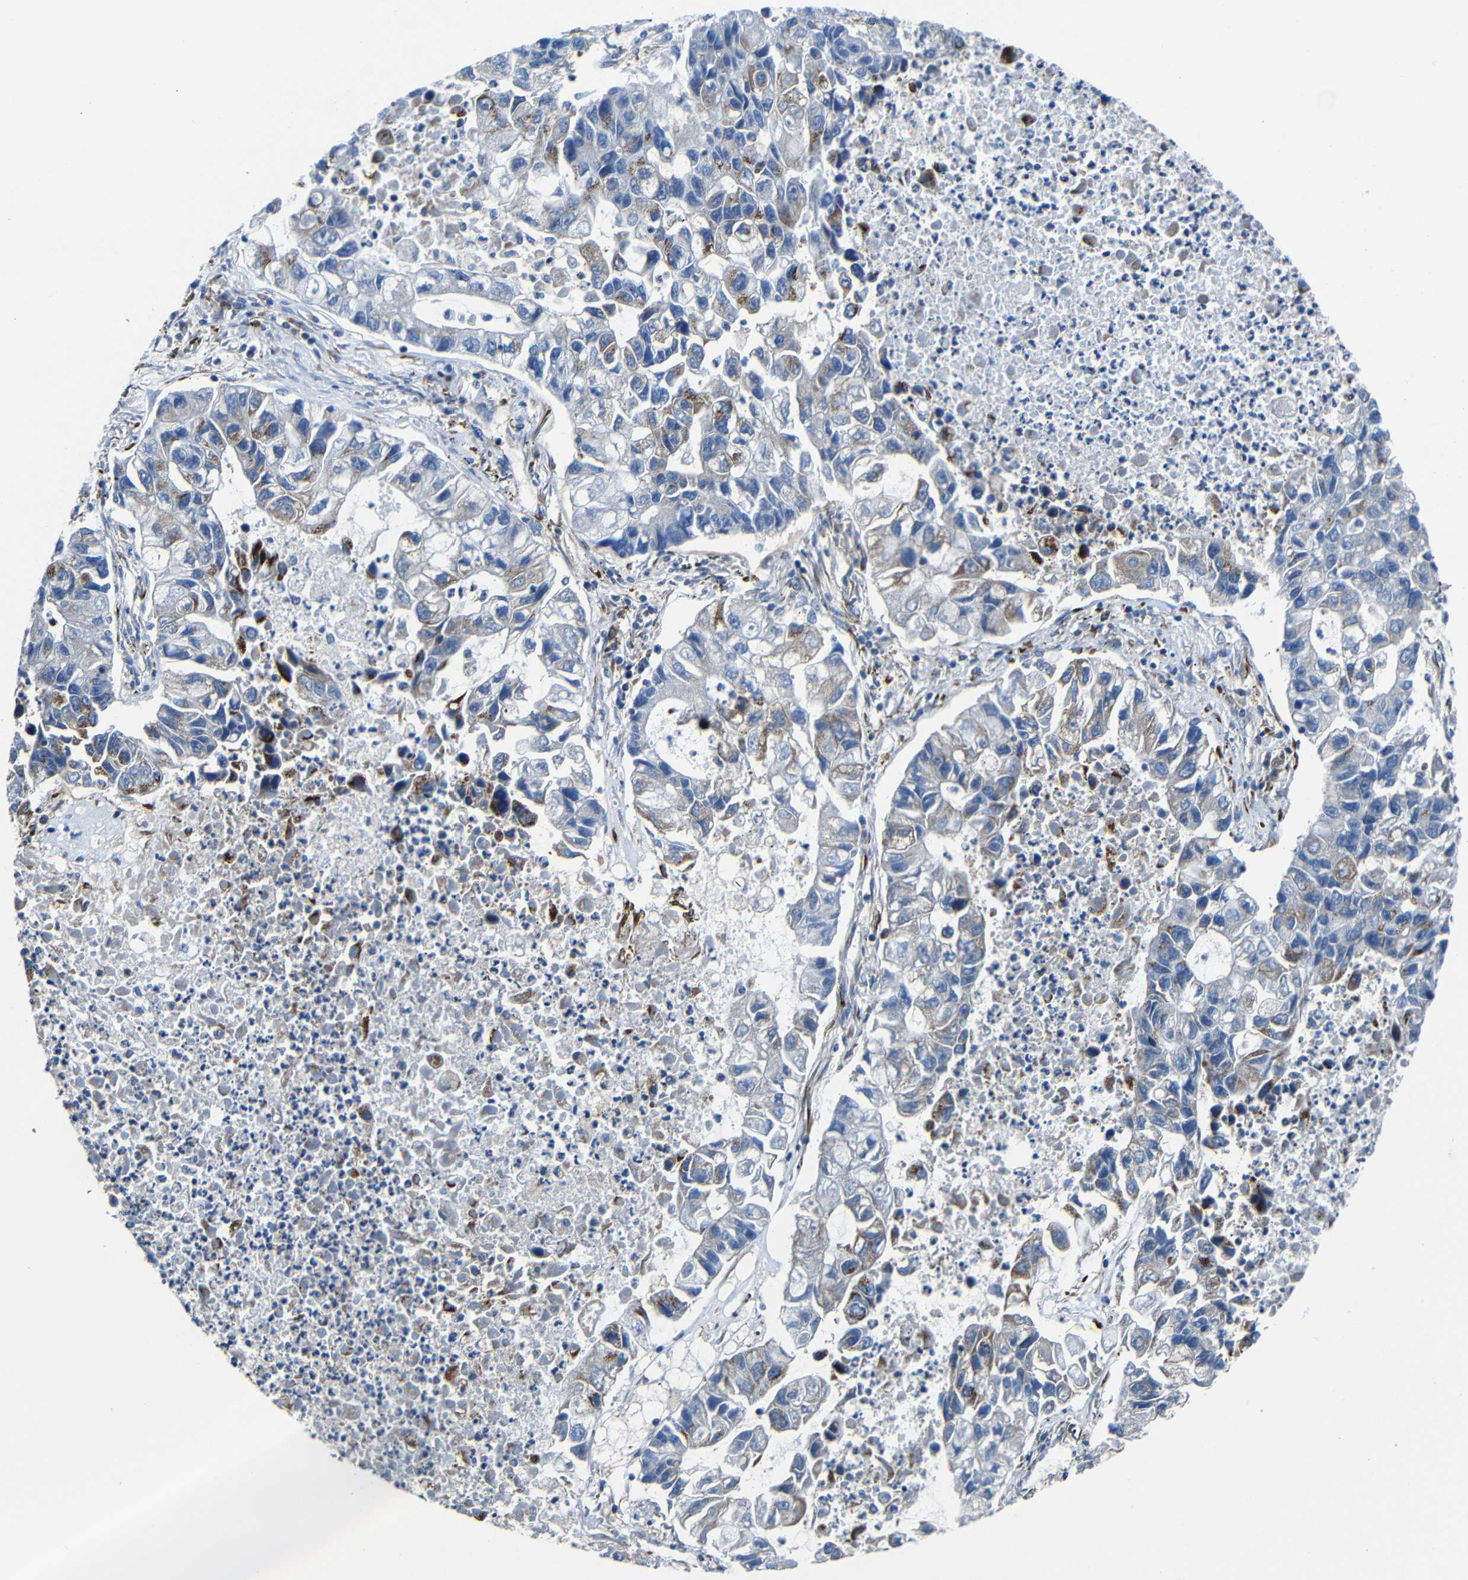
{"staining": {"intensity": "moderate", "quantity": "<25%", "location": "cytoplasmic/membranous"}, "tissue": "lung cancer", "cell_type": "Tumor cells", "image_type": "cancer", "snomed": [{"axis": "morphology", "description": "Adenocarcinoma, NOS"}, {"axis": "topography", "description": "Lung"}], "caption": "Immunohistochemical staining of human adenocarcinoma (lung) shows low levels of moderate cytoplasmic/membranous protein staining in approximately <25% of tumor cells.", "gene": "GDI1", "patient": {"sex": "female", "age": 51}}